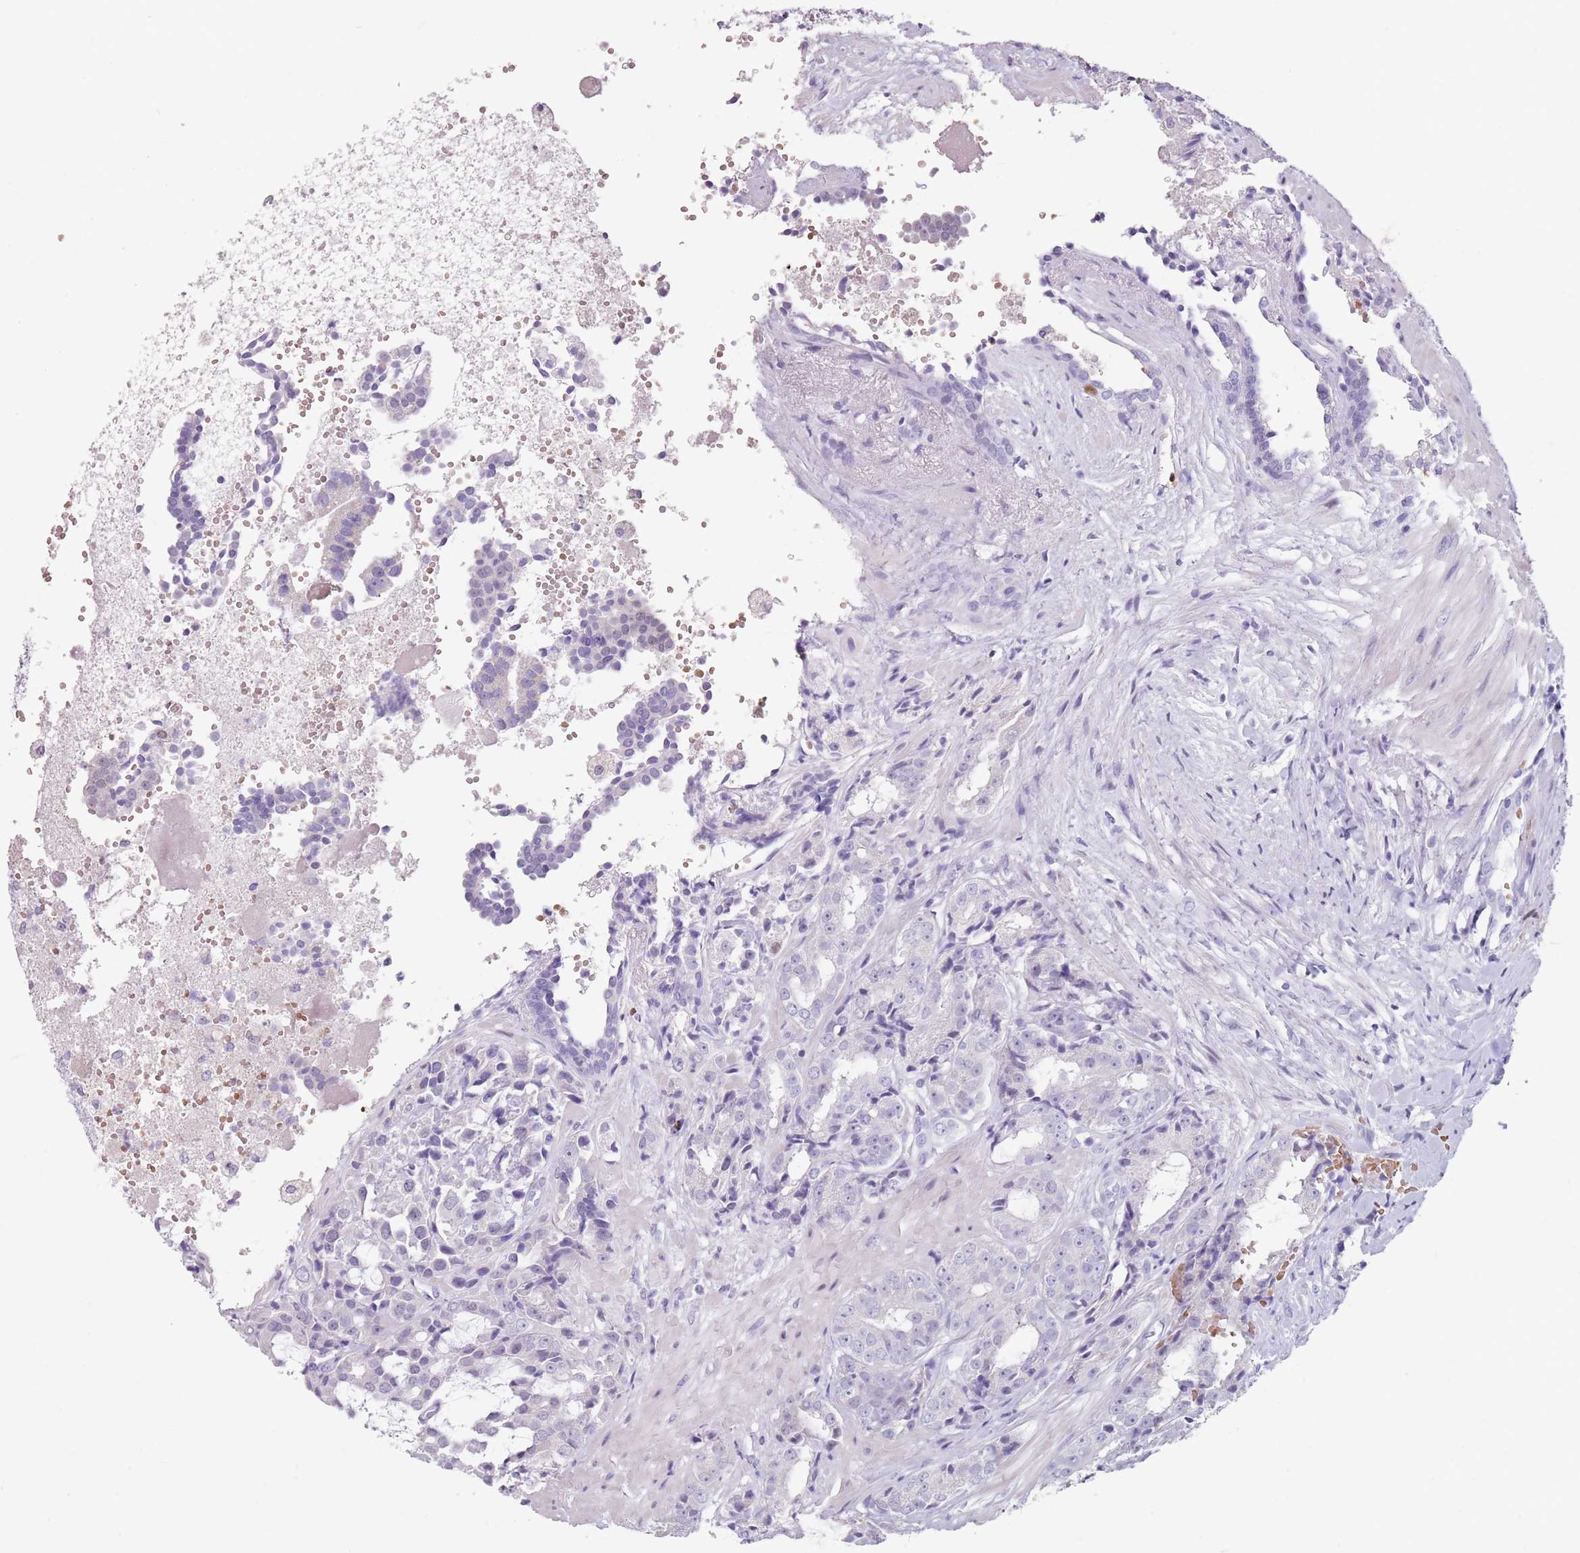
{"staining": {"intensity": "negative", "quantity": "none", "location": "none"}, "tissue": "prostate cancer", "cell_type": "Tumor cells", "image_type": "cancer", "snomed": [{"axis": "morphology", "description": "Adenocarcinoma, High grade"}, {"axis": "topography", "description": "Prostate"}], "caption": "The image demonstrates no significant expression in tumor cells of prostate cancer.", "gene": "SPESP1", "patient": {"sex": "male", "age": 71}}